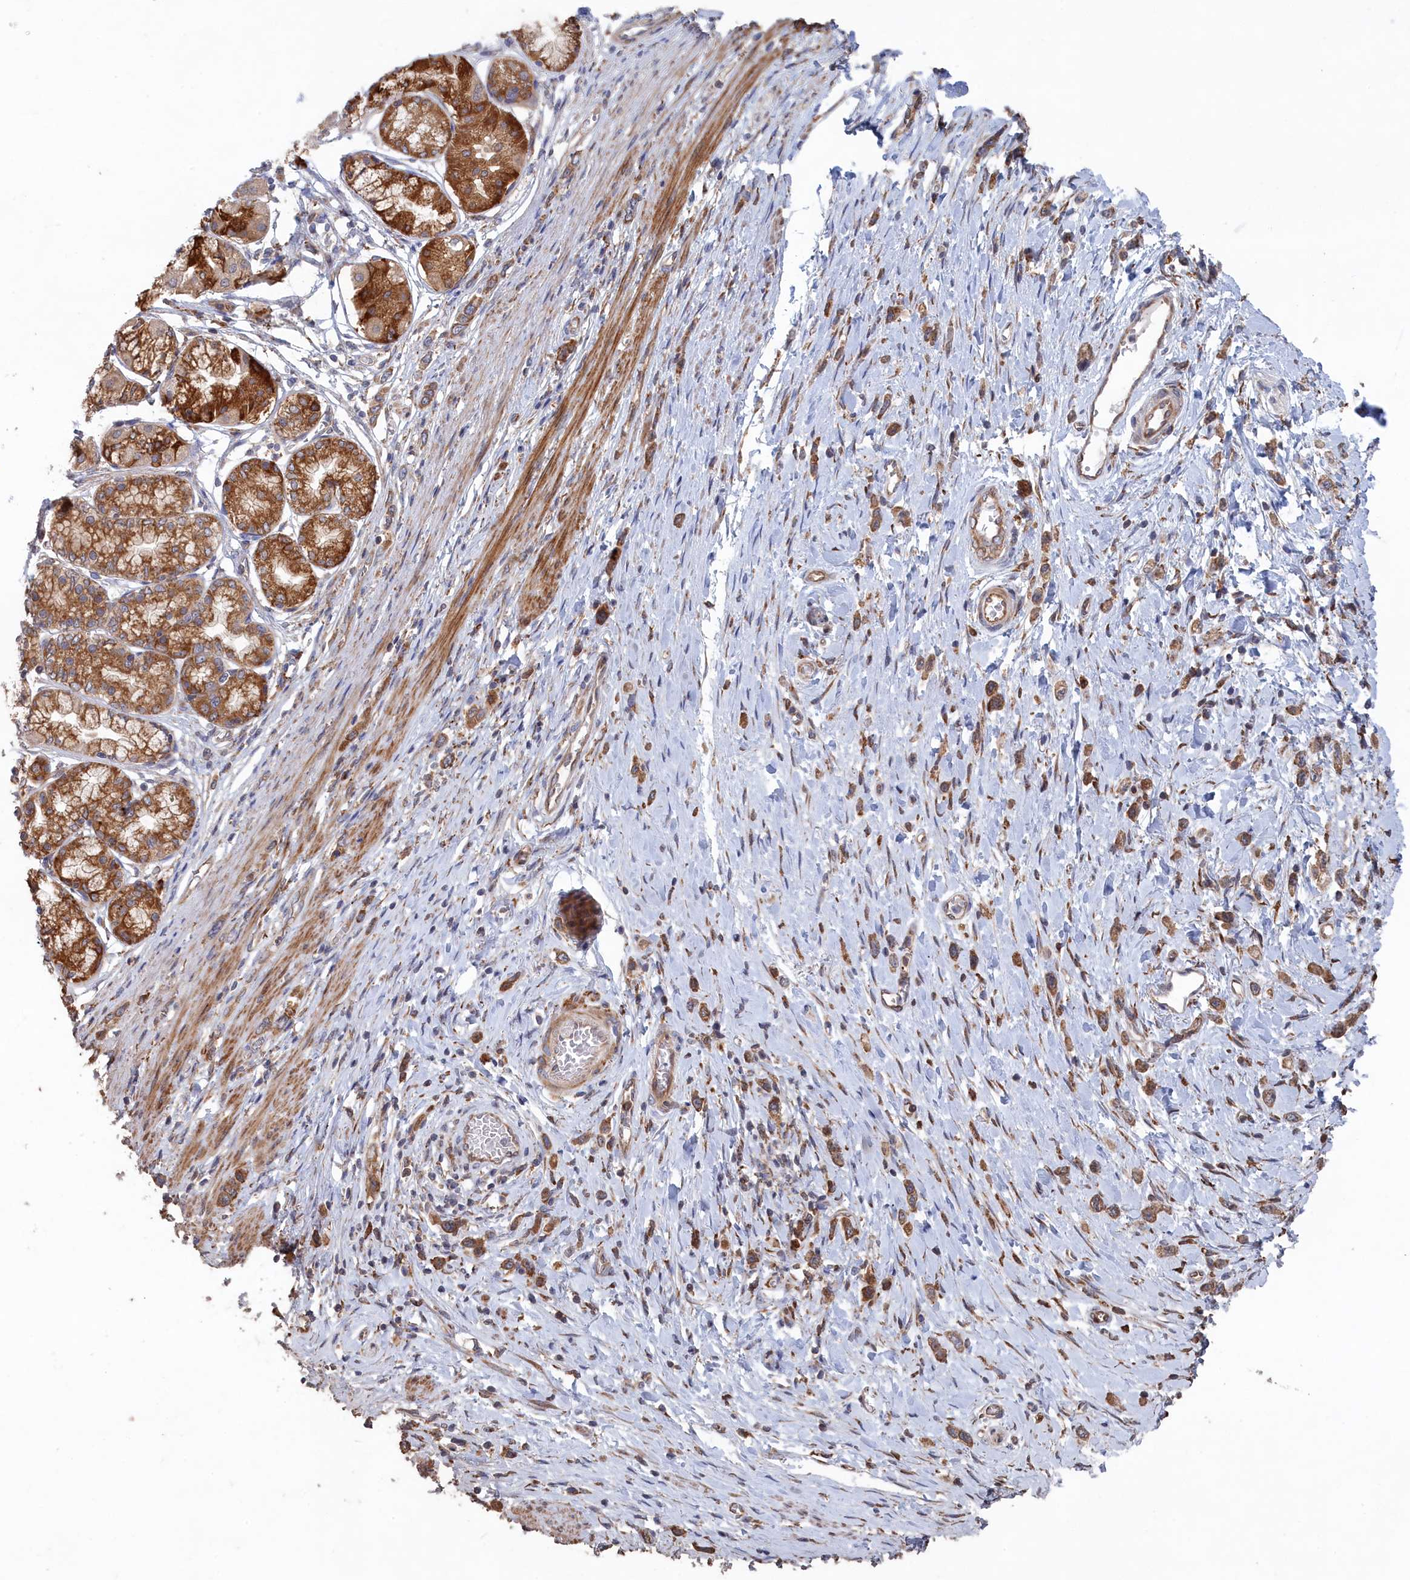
{"staining": {"intensity": "moderate", "quantity": ">75%", "location": "cytoplasmic/membranous"}, "tissue": "stomach cancer", "cell_type": "Tumor cells", "image_type": "cancer", "snomed": [{"axis": "morphology", "description": "Adenocarcinoma, NOS"}, {"axis": "topography", "description": "Stomach"}], "caption": "Human stomach cancer (adenocarcinoma) stained for a protein (brown) reveals moderate cytoplasmic/membranous positive expression in about >75% of tumor cells.", "gene": "BPIFB6", "patient": {"sex": "female", "age": 65}}